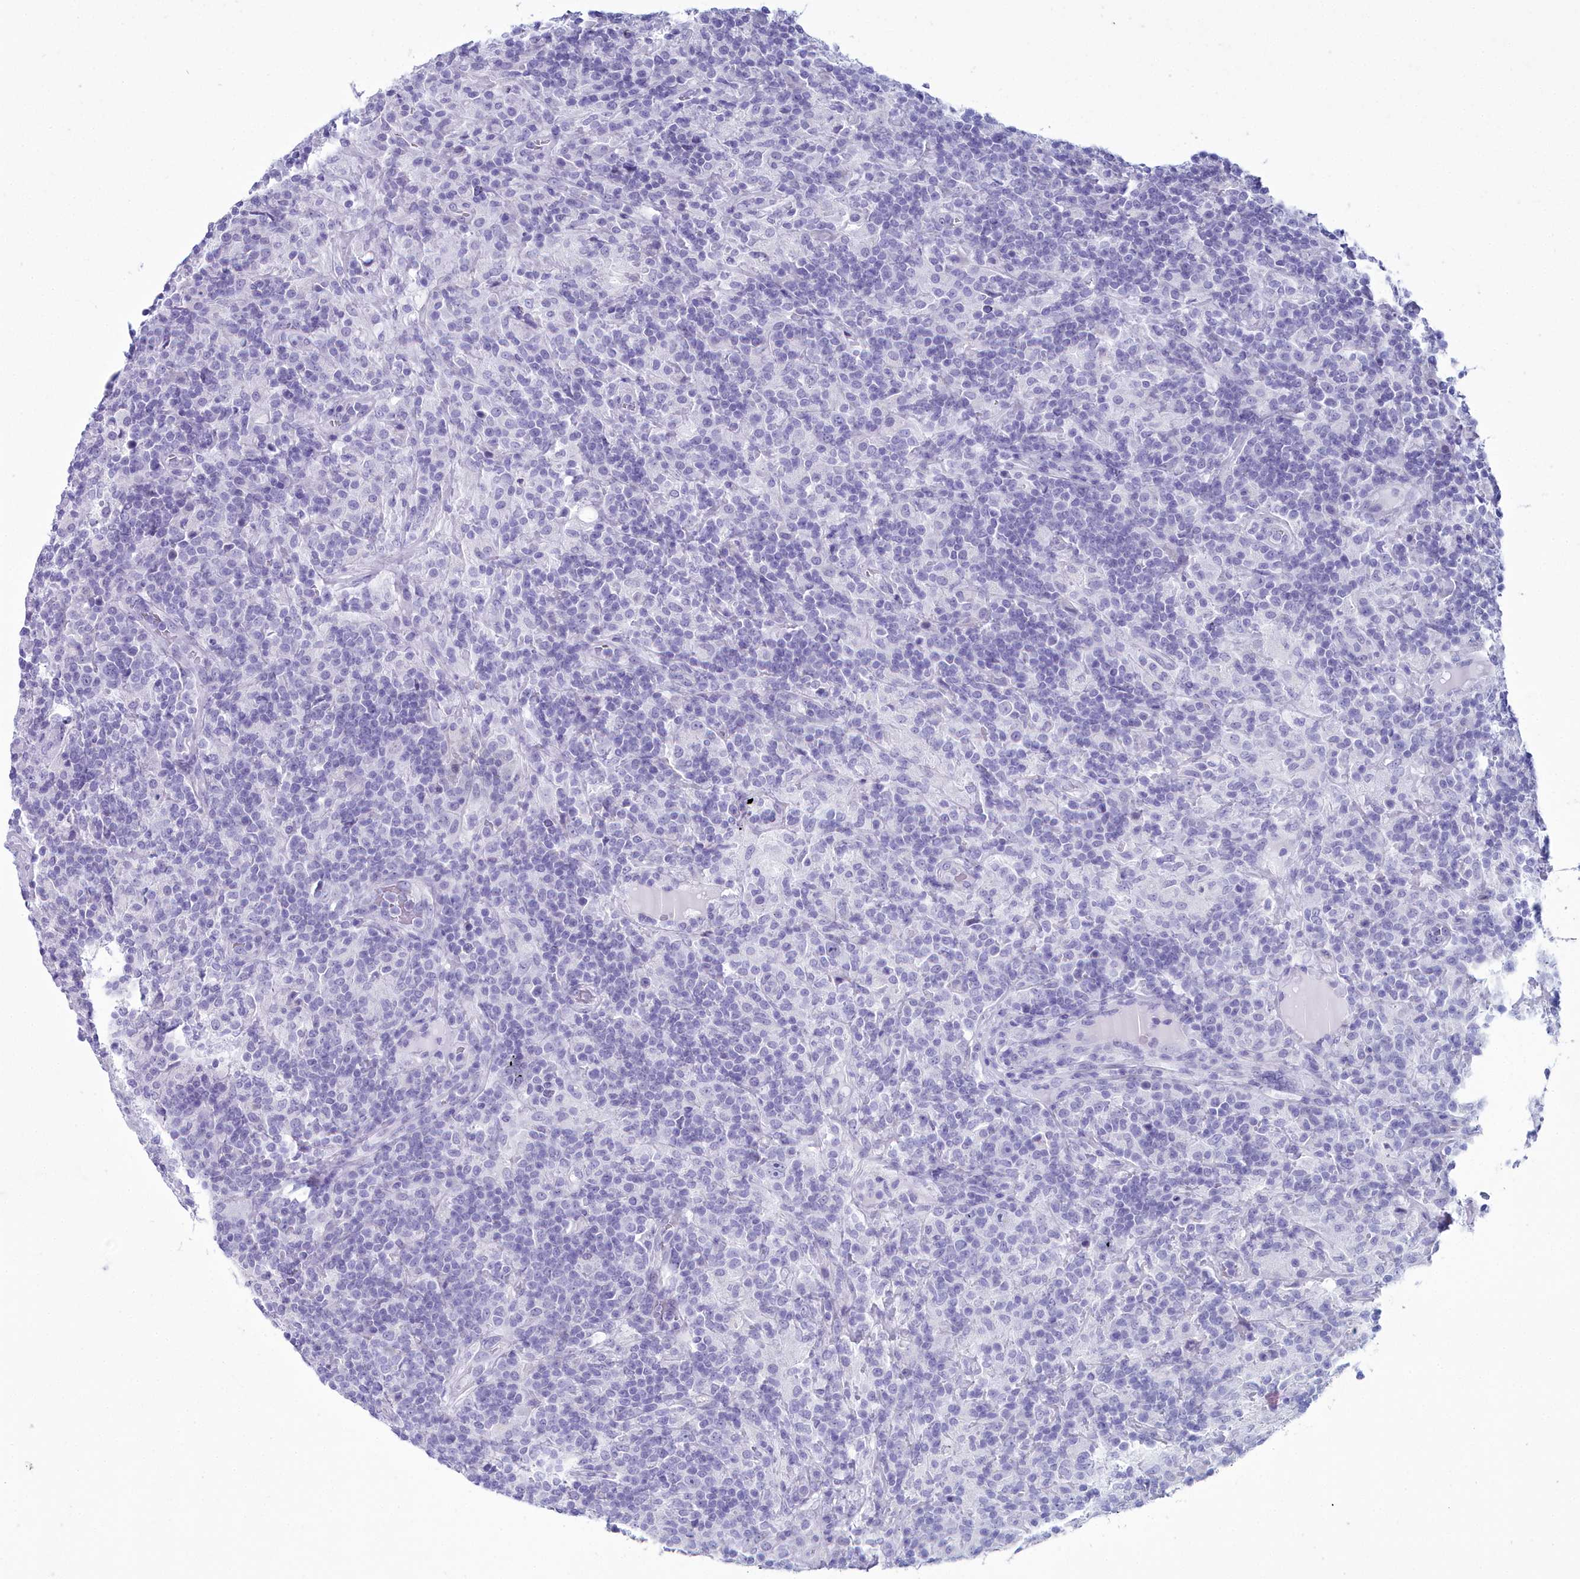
{"staining": {"intensity": "negative", "quantity": "none", "location": "none"}, "tissue": "lymphoma", "cell_type": "Tumor cells", "image_type": "cancer", "snomed": [{"axis": "morphology", "description": "Hodgkin's disease, NOS"}, {"axis": "topography", "description": "Lymph node"}], "caption": "The IHC histopathology image has no significant staining in tumor cells of lymphoma tissue.", "gene": "MAP6", "patient": {"sex": "male", "age": 70}}